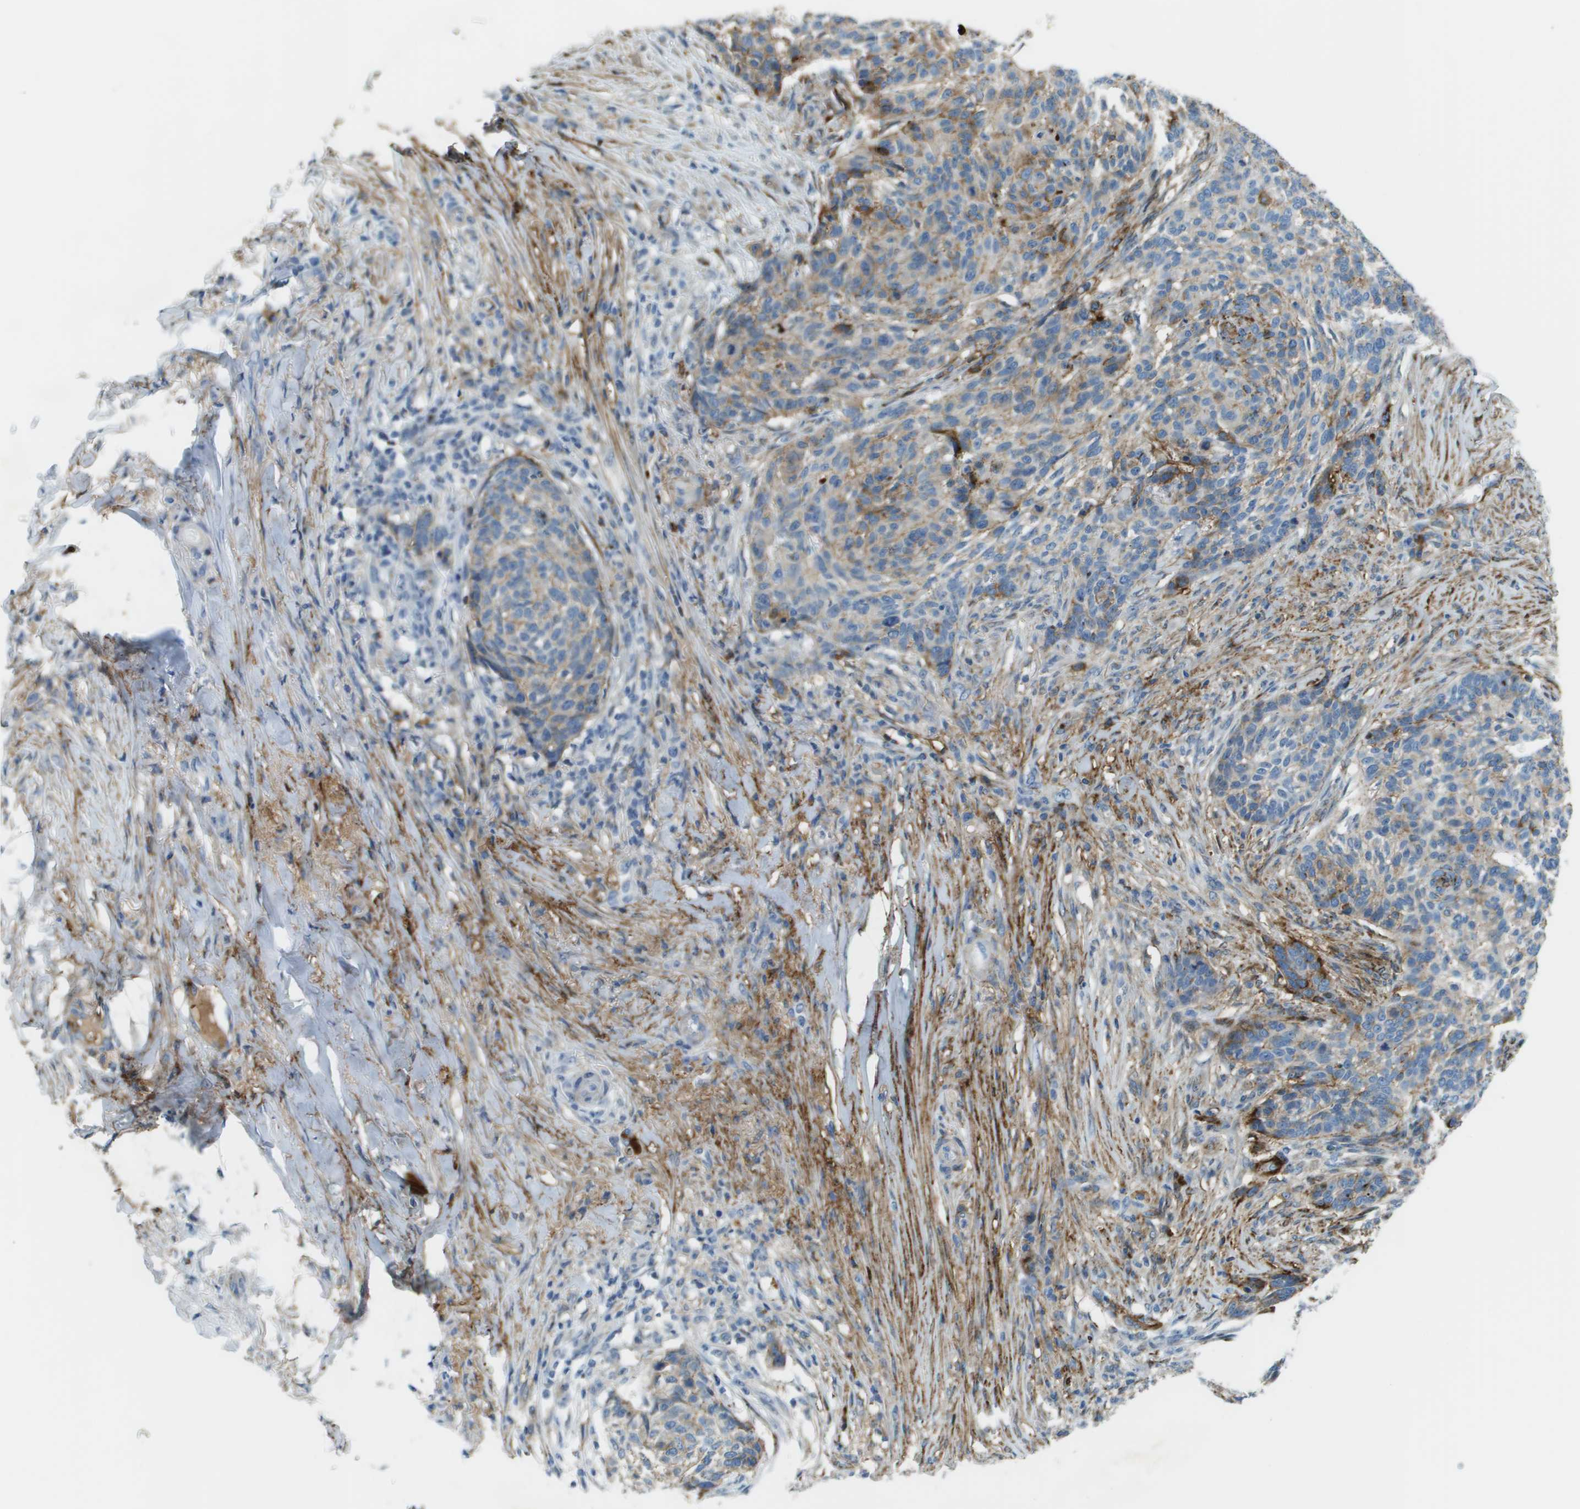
{"staining": {"intensity": "moderate", "quantity": "<25%", "location": "cytoplasmic/membranous"}, "tissue": "skin cancer", "cell_type": "Tumor cells", "image_type": "cancer", "snomed": [{"axis": "morphology", "description": "Basal cell carcinoma"}, {"axis": "topography", "description": "Skin"}], "caption": "Skin basal cell carcinoma stained with a protein marker exhibits moderate staining in tumor cells.", "gene": "SDC1", "patient": {"sex": "male", "age": 85}}